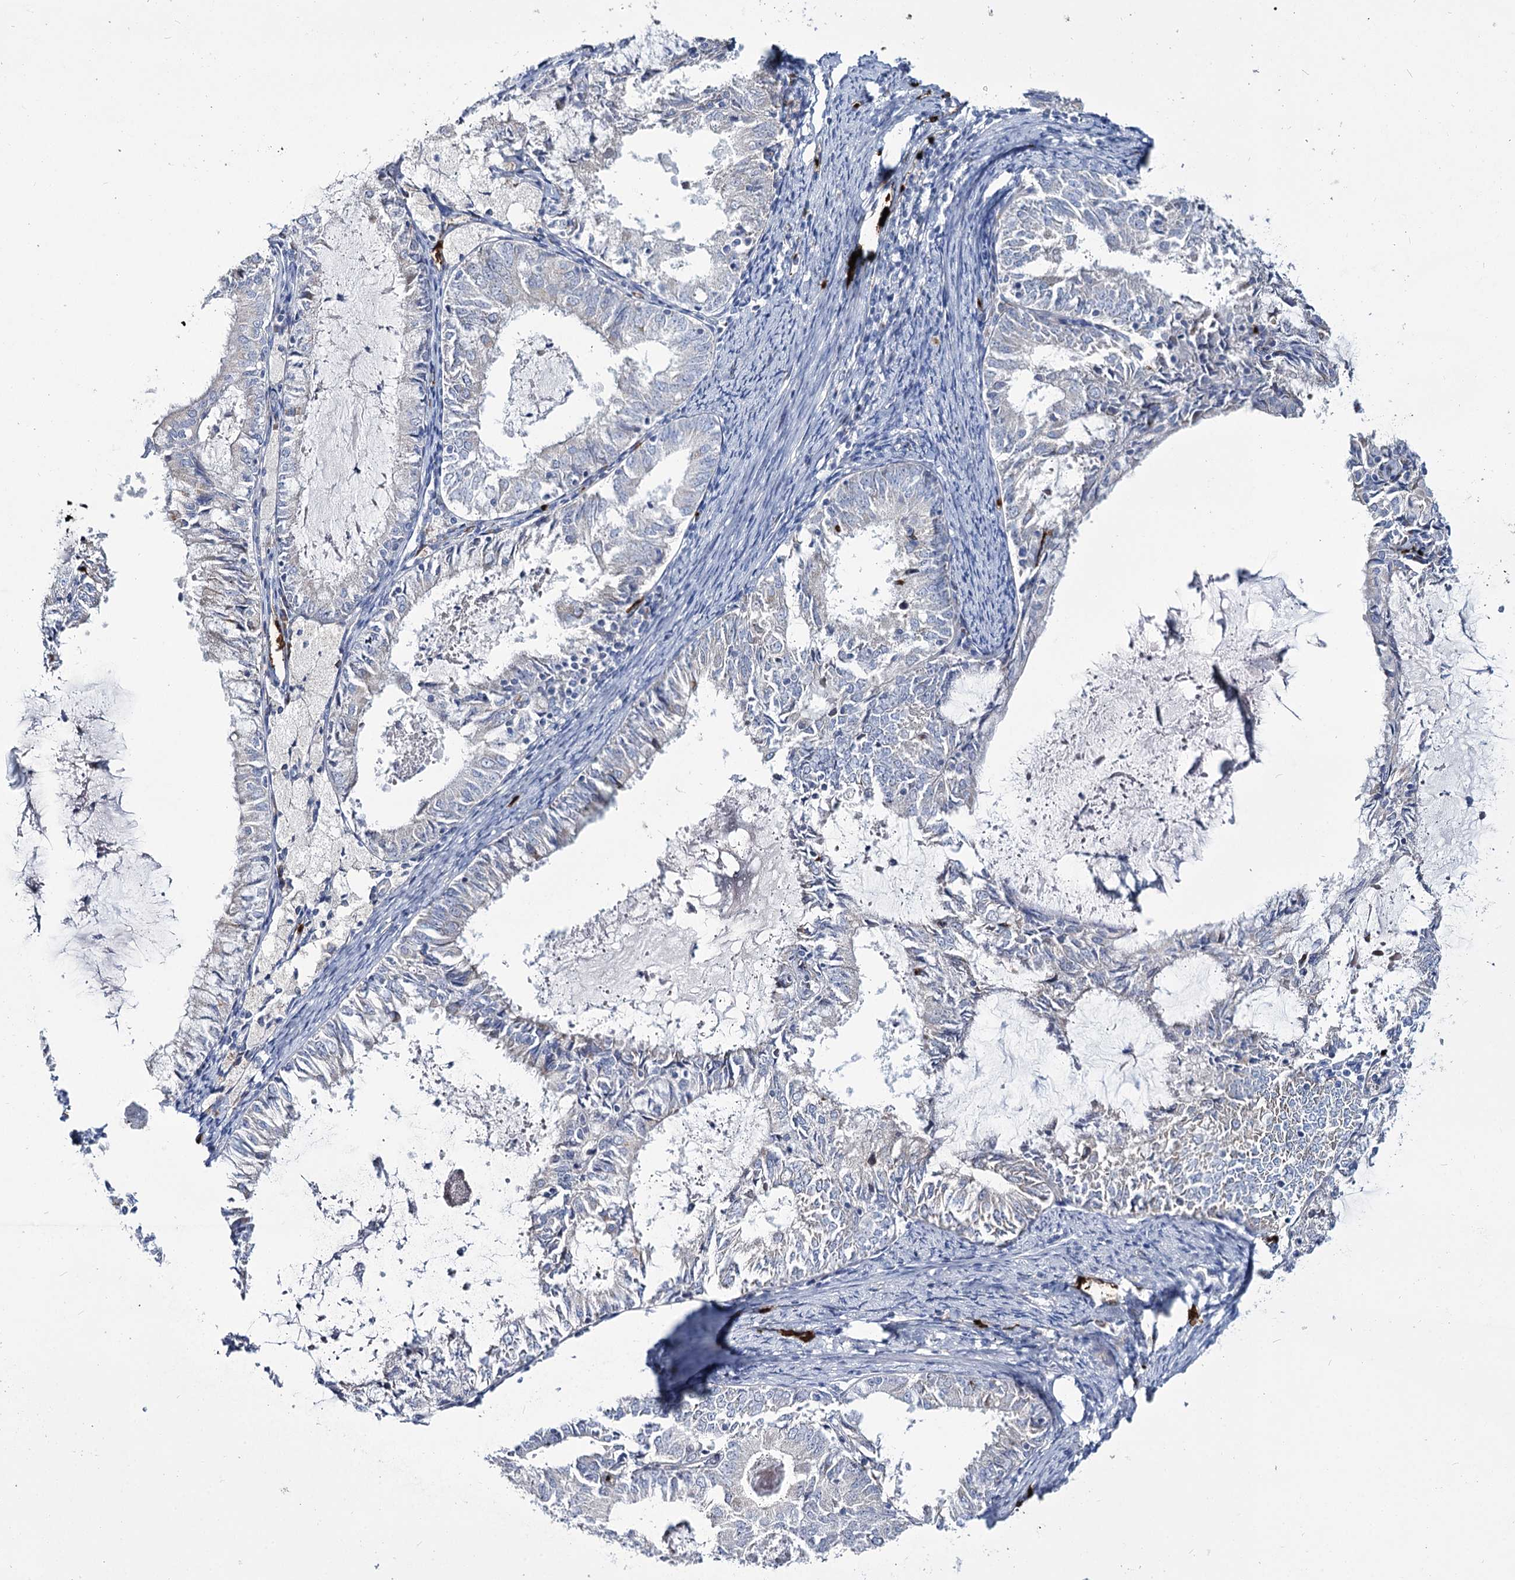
{"staining": {"intensity": "negative", "quantity": "none", "location": "none"}, "tissue": "endometrial cancer", "cell_type": "Tumor cells", "image_type": "cancer", "snomed": [{"axis": "morphology", "description": "Adenocarcinoma, NOS"}, {"axis": "topography", "description": "Endometrium"}], "caption": "An image of adenocarcinoma (endometrial) stained for a protein exhibits no brown staining in tumor cells.", "gene": "GBF1", "patient": {"sex": "female", "age": 57}}